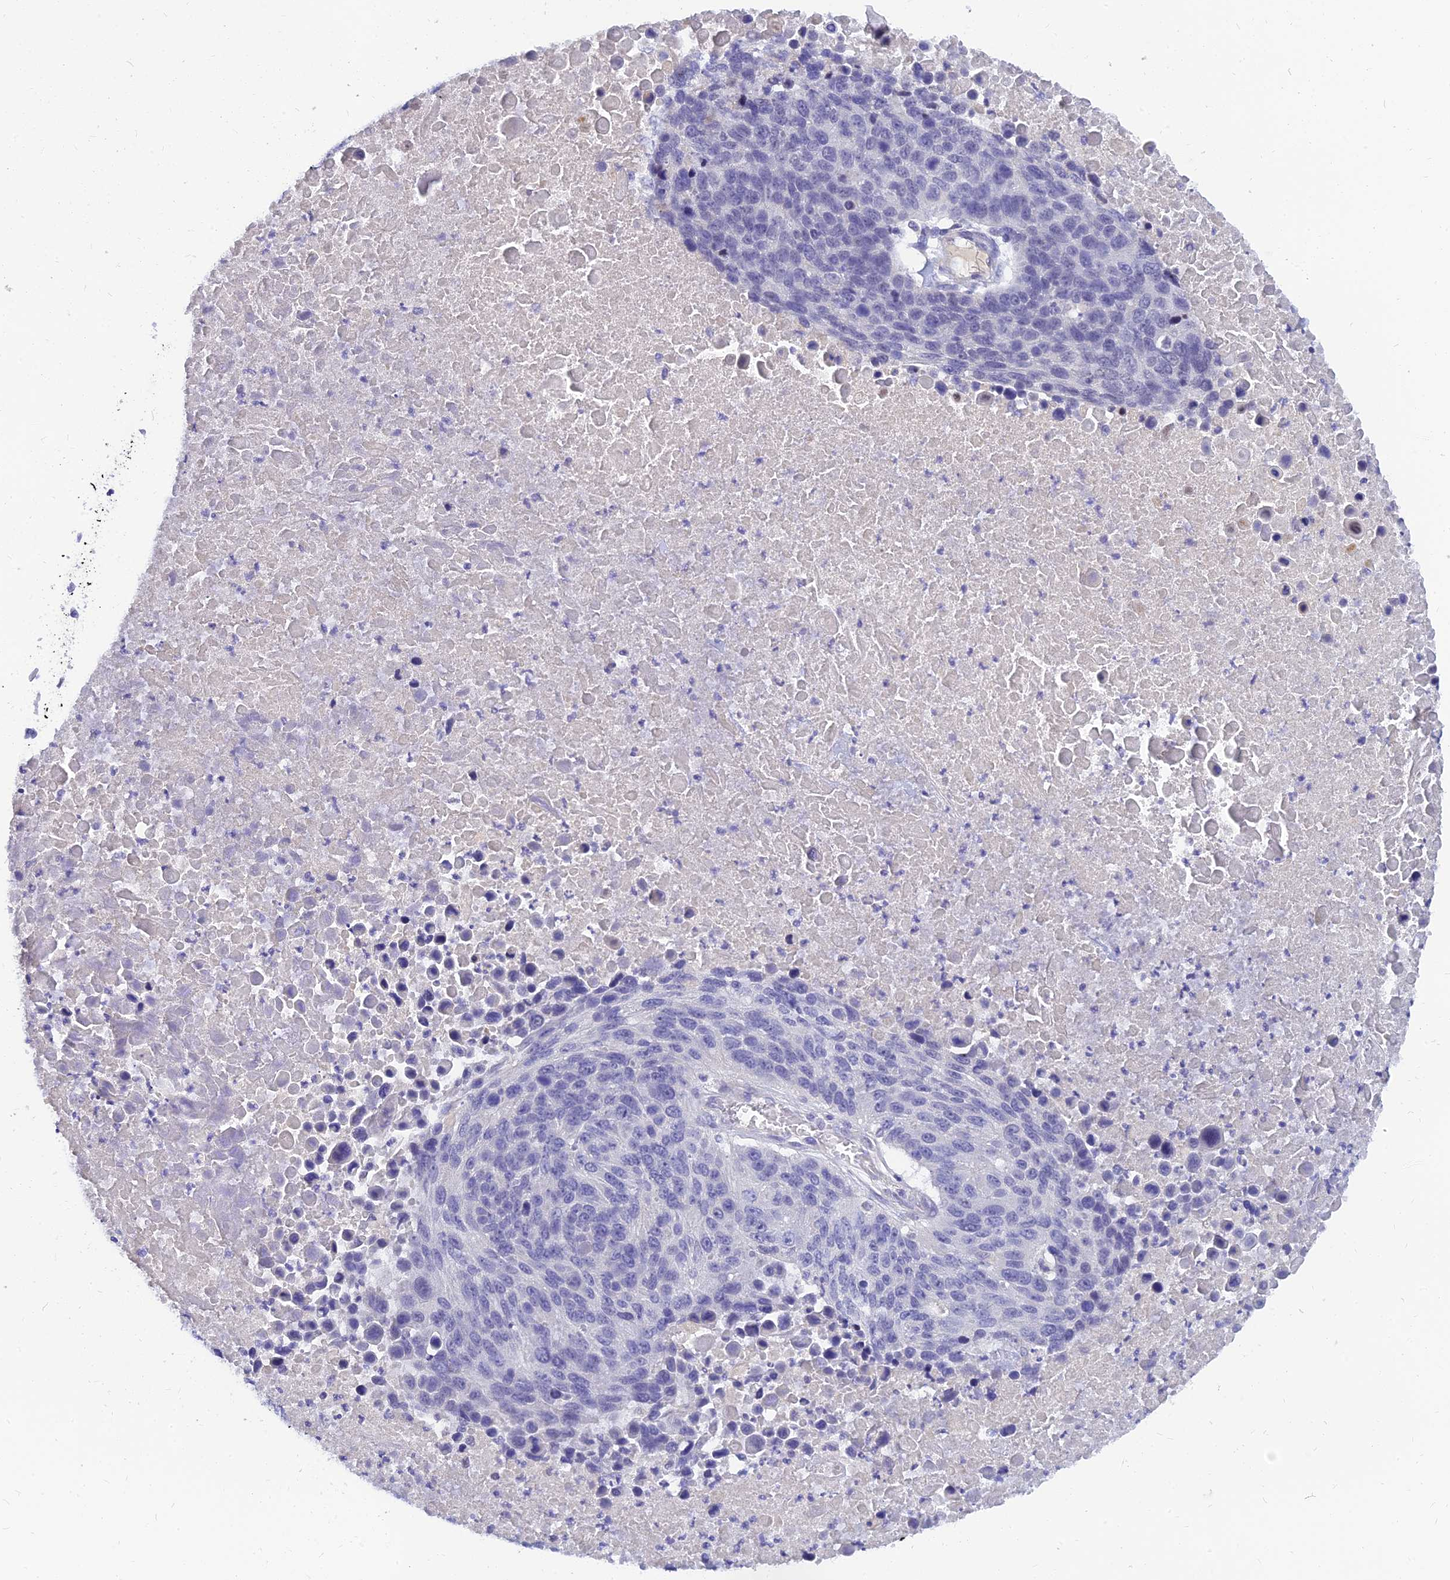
{"staining": {"intensity": "negative", "quantity": "none", "location": "none"}, "tissue": "lung cancer", "cell_type": "Tumor cells", "image_type": "cancer", "snomed": [{"axis": "morphology", "description": "Normal tissue, NOS"}, {"axis": "morphology", "description": "Squamous cell carcinoma, NOS"}, {"axis": "topography", "description": "Lymph node"}, {"axis": "topography", "description": "Lung"}], "caption": "Tumor cells are negative for protein expression in human lung cancer.", "gene": "TMEM161B", "patient": {"sex": "male", "age": 66}}